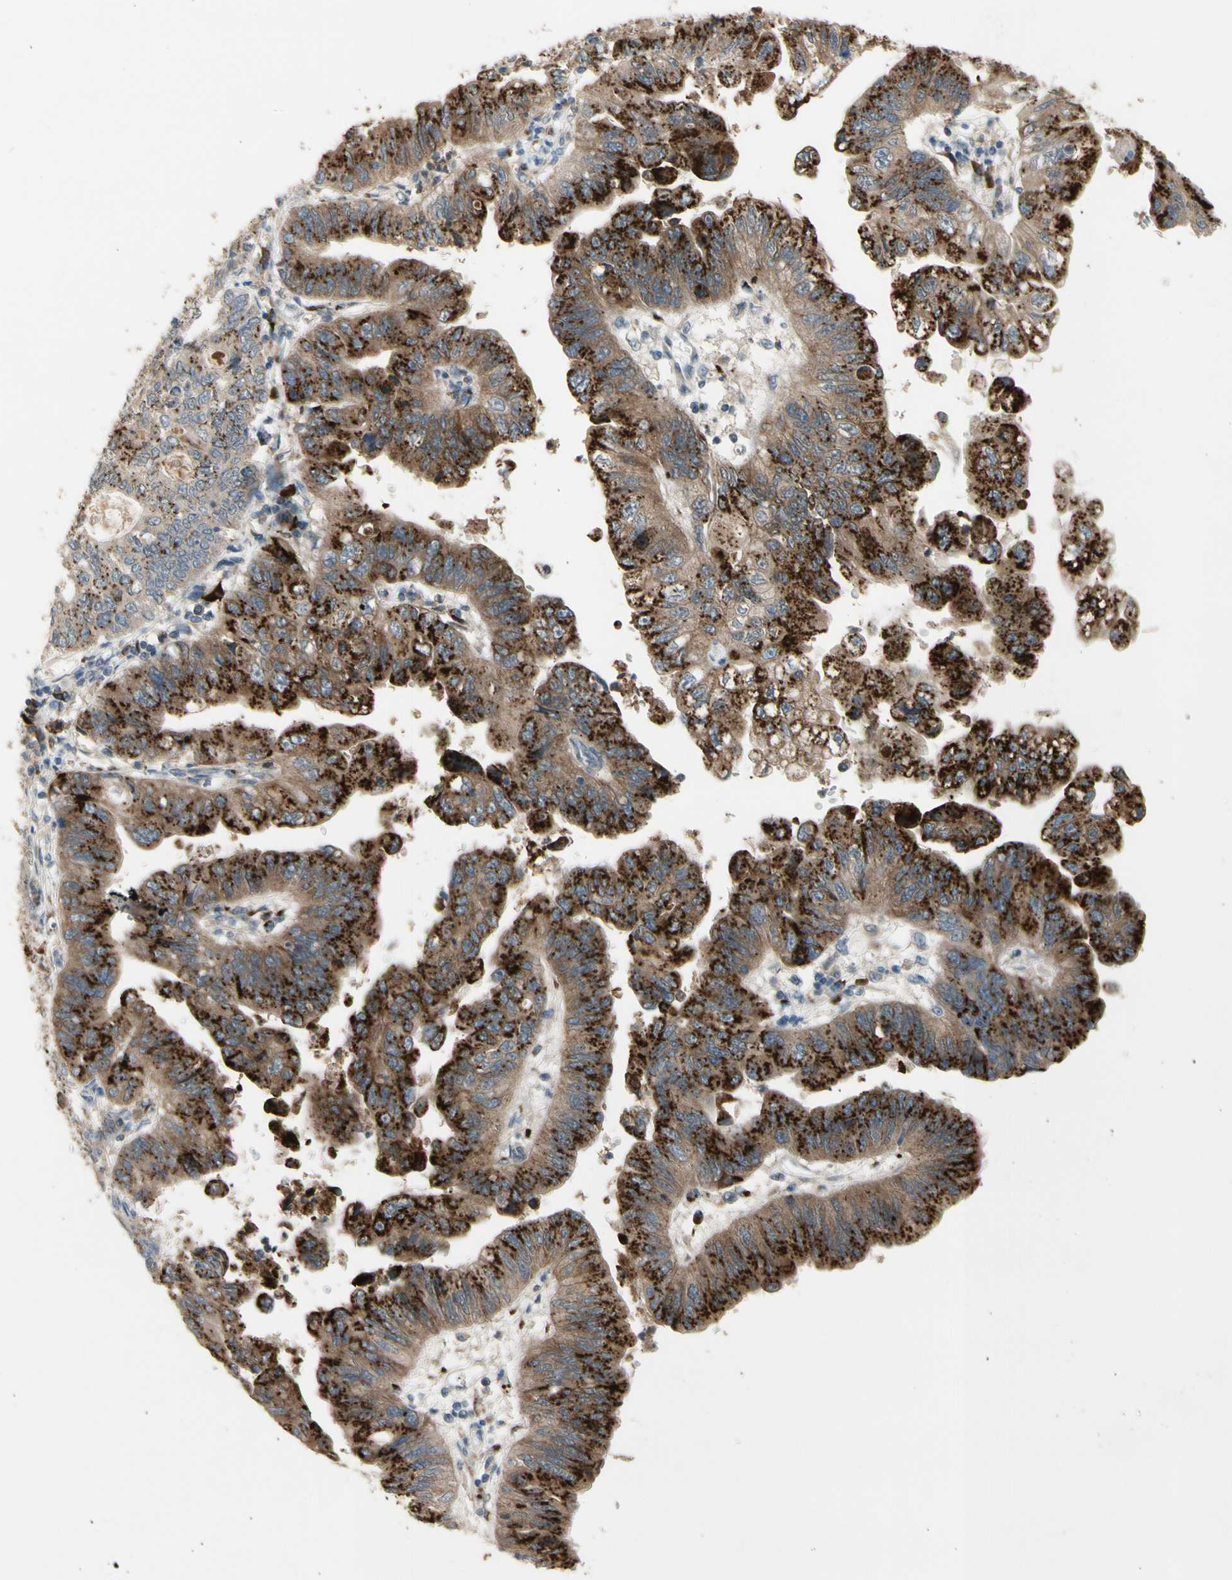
{"staining": {"intensity": "strong", "quantity": ">75%", "location": "cytoplasmic/membranous"}, "tissue": "stomach cancer", "cell_type": "Tumor cells", "image_type": "cancer", "snomed": [{"axis": "morphology", "description": "Adenocarcinoma, NOS"}, {"axis": "topography", "description": "Stomach"}], "caption": "This micrograph exhibits immunohistochemistry (IHC) staining of human stomach adenocarcinoma, with high strong cytoplasmic/membranous positivity in about >75% of tumor cells.", "gene": "GALNT5", "patient": {"sex": "male", "age": 59}}